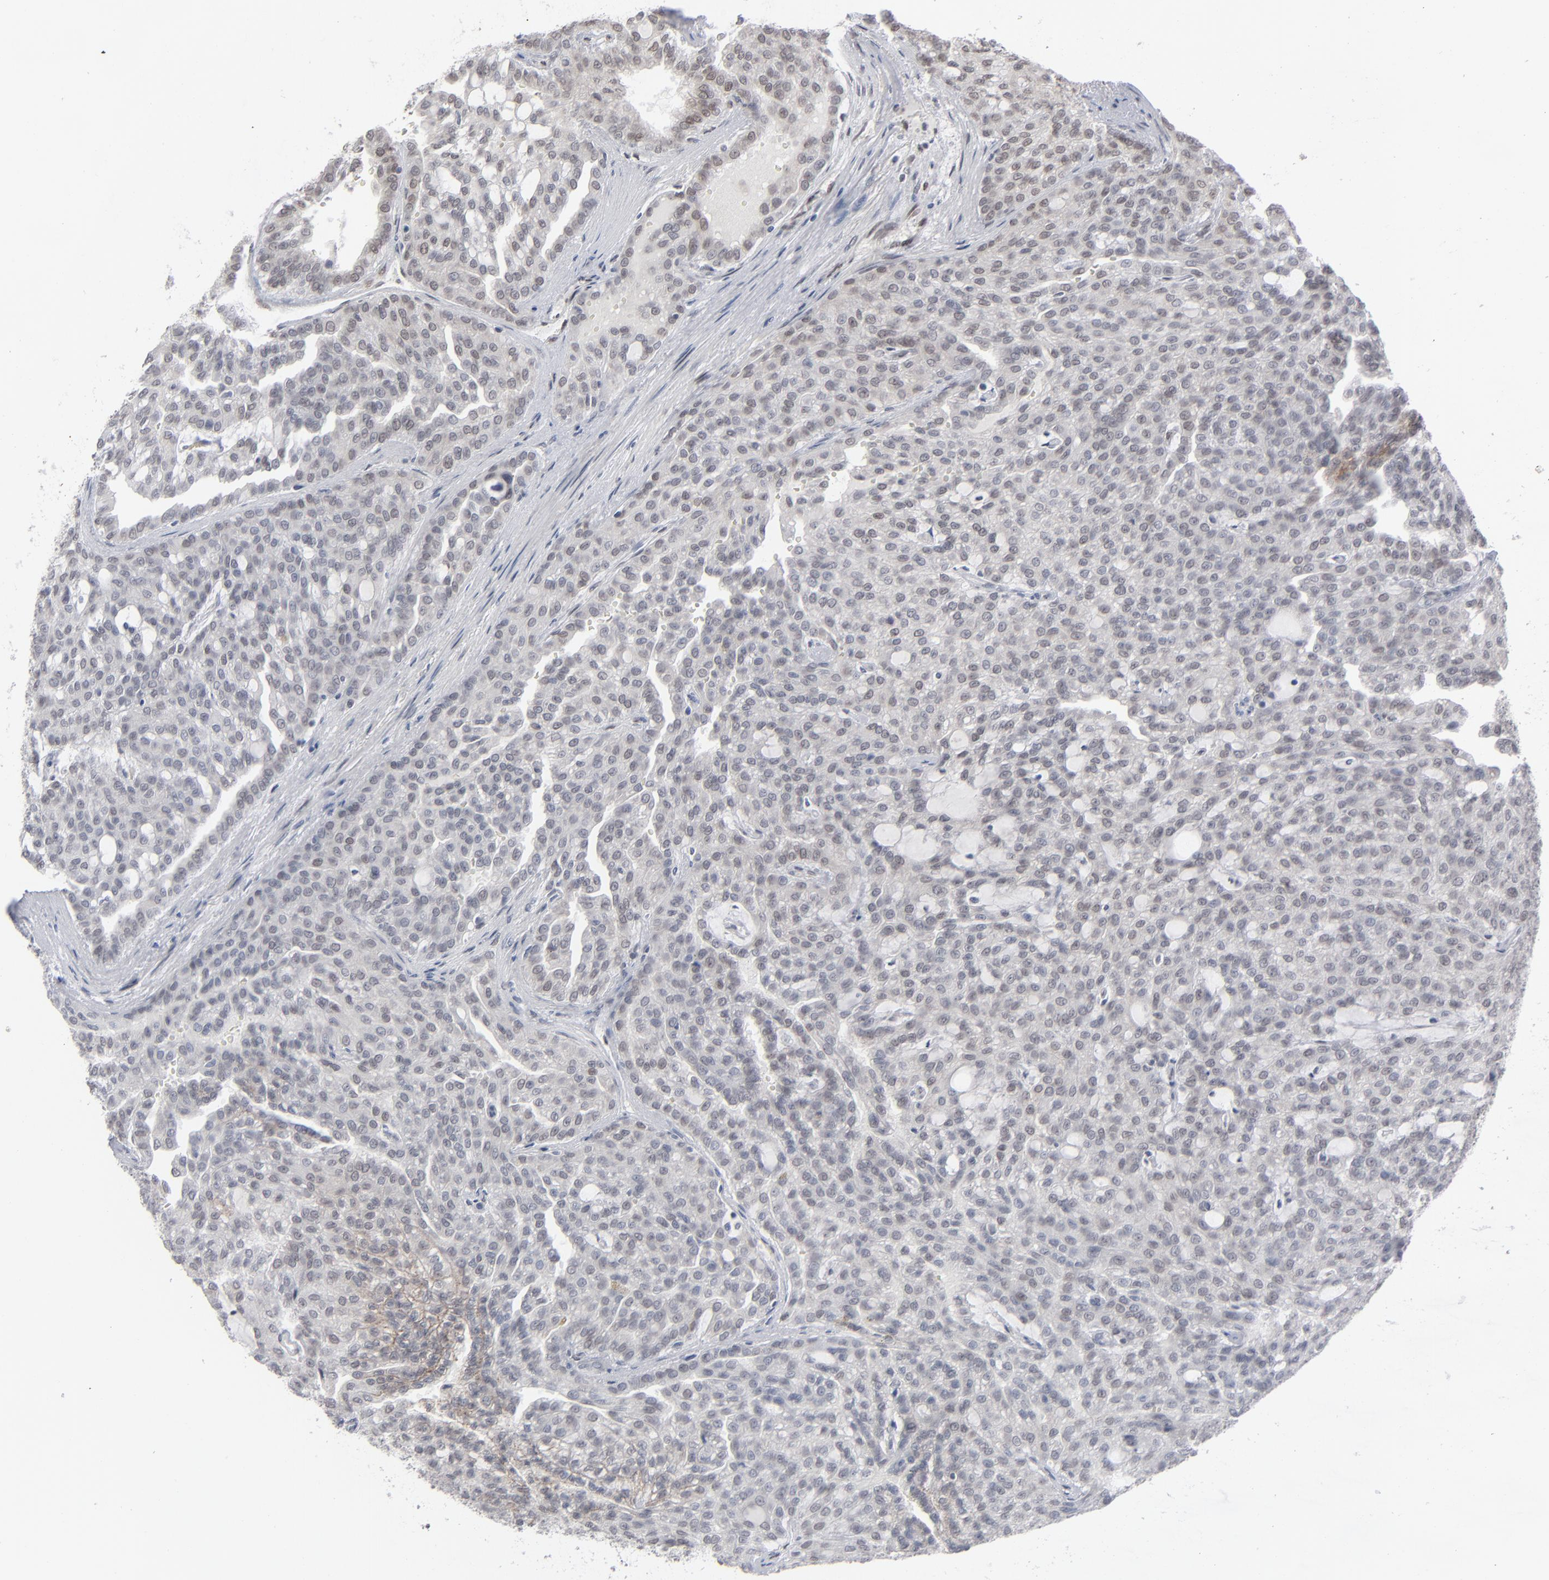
{"staining": {"intensity": "negative", "quantity": "none", "location": "none"}, "tissue": "renal cancer", "cell_type": "Tumor cells", "image_type": "cancer", "snomed": [{"axis": "morphology", "description": "Adenocarcinoma, NOS"}, {"axis": "topography", "description": "Kidney"}], "caption": "High magnification brightfield microscopy of renal adenocarcinoma stained with DAB (brown) and counterstained with hematoxylin (blue): tumor cells show no significant staining.", "gene": "IRF9", "patient": {"sex": "male", "age": 63}}